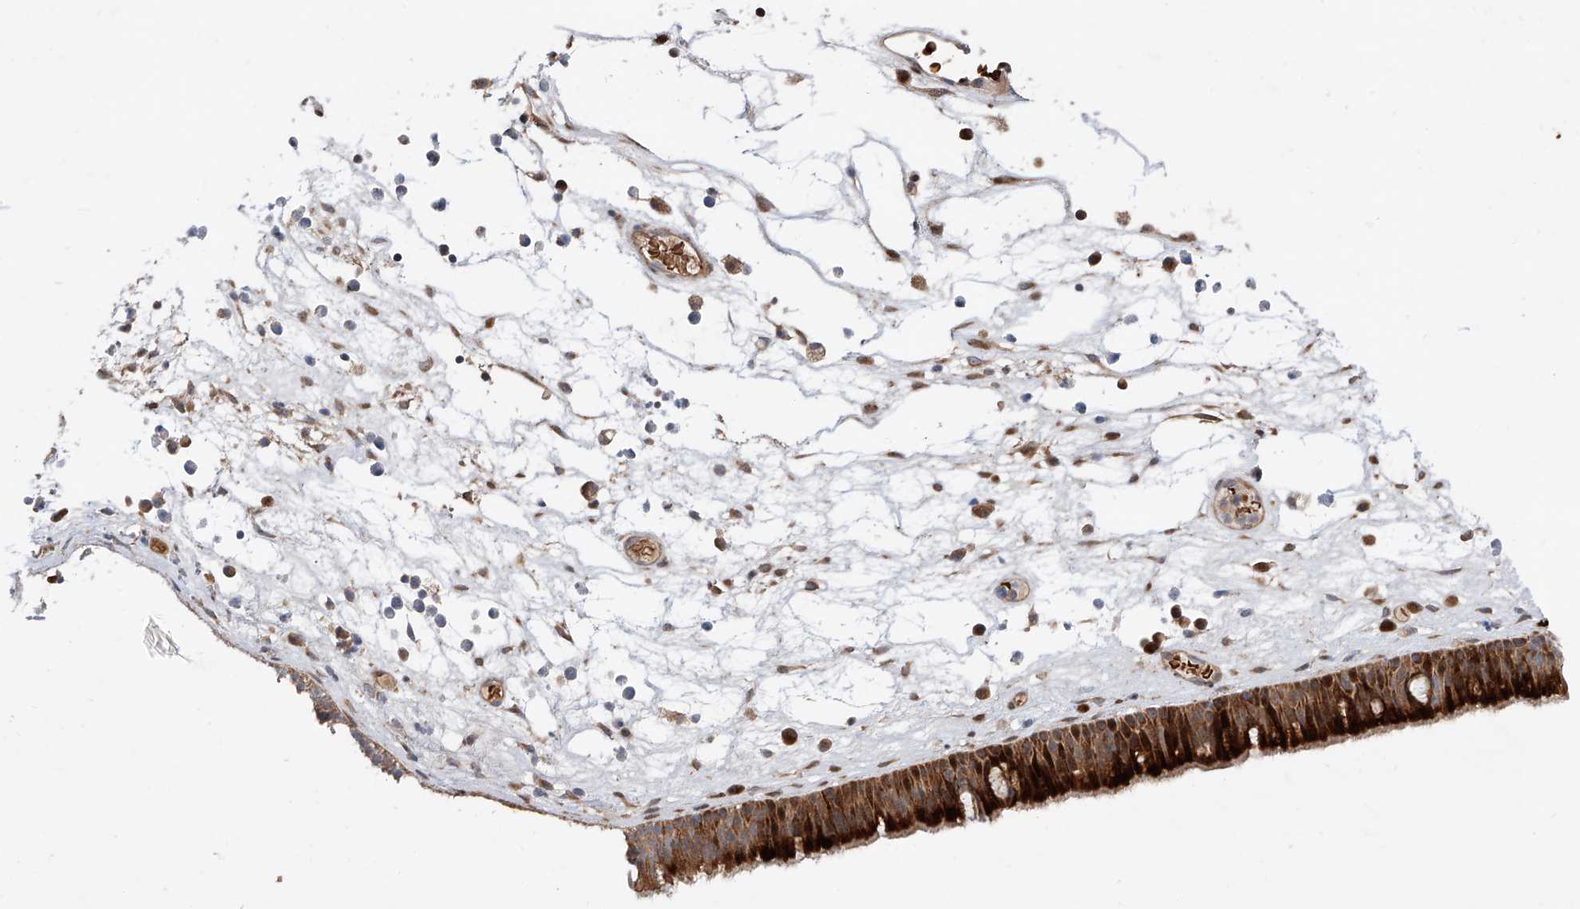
{"staining": {"intensity": "strong", "quantity": ">75%", "location": "cytoplasmic/membranous"}, "tissue": "nasopharynx", "cell_type": "Respiratory epithelial cells", "image_type": "normal", "snomed": [{"axis": "morphology", "description": "Normal tissue, NOS"}, {"axis": "morphology", "description": "Inflammation, NOS"}, {"axis": "morphology", "description": "Malignant melanoma, Metastatic site"}, {"axis": "topography", "description": "Nasopharynx"}], "caption": "The micrograph exhibits a brown stain indicating the presence of a protein in the cytoplasmic/membranous of respiratory epithelial cells in nasopharynx.", "gene": "USF3", "patient": {"sex": "male", "age": 70}}